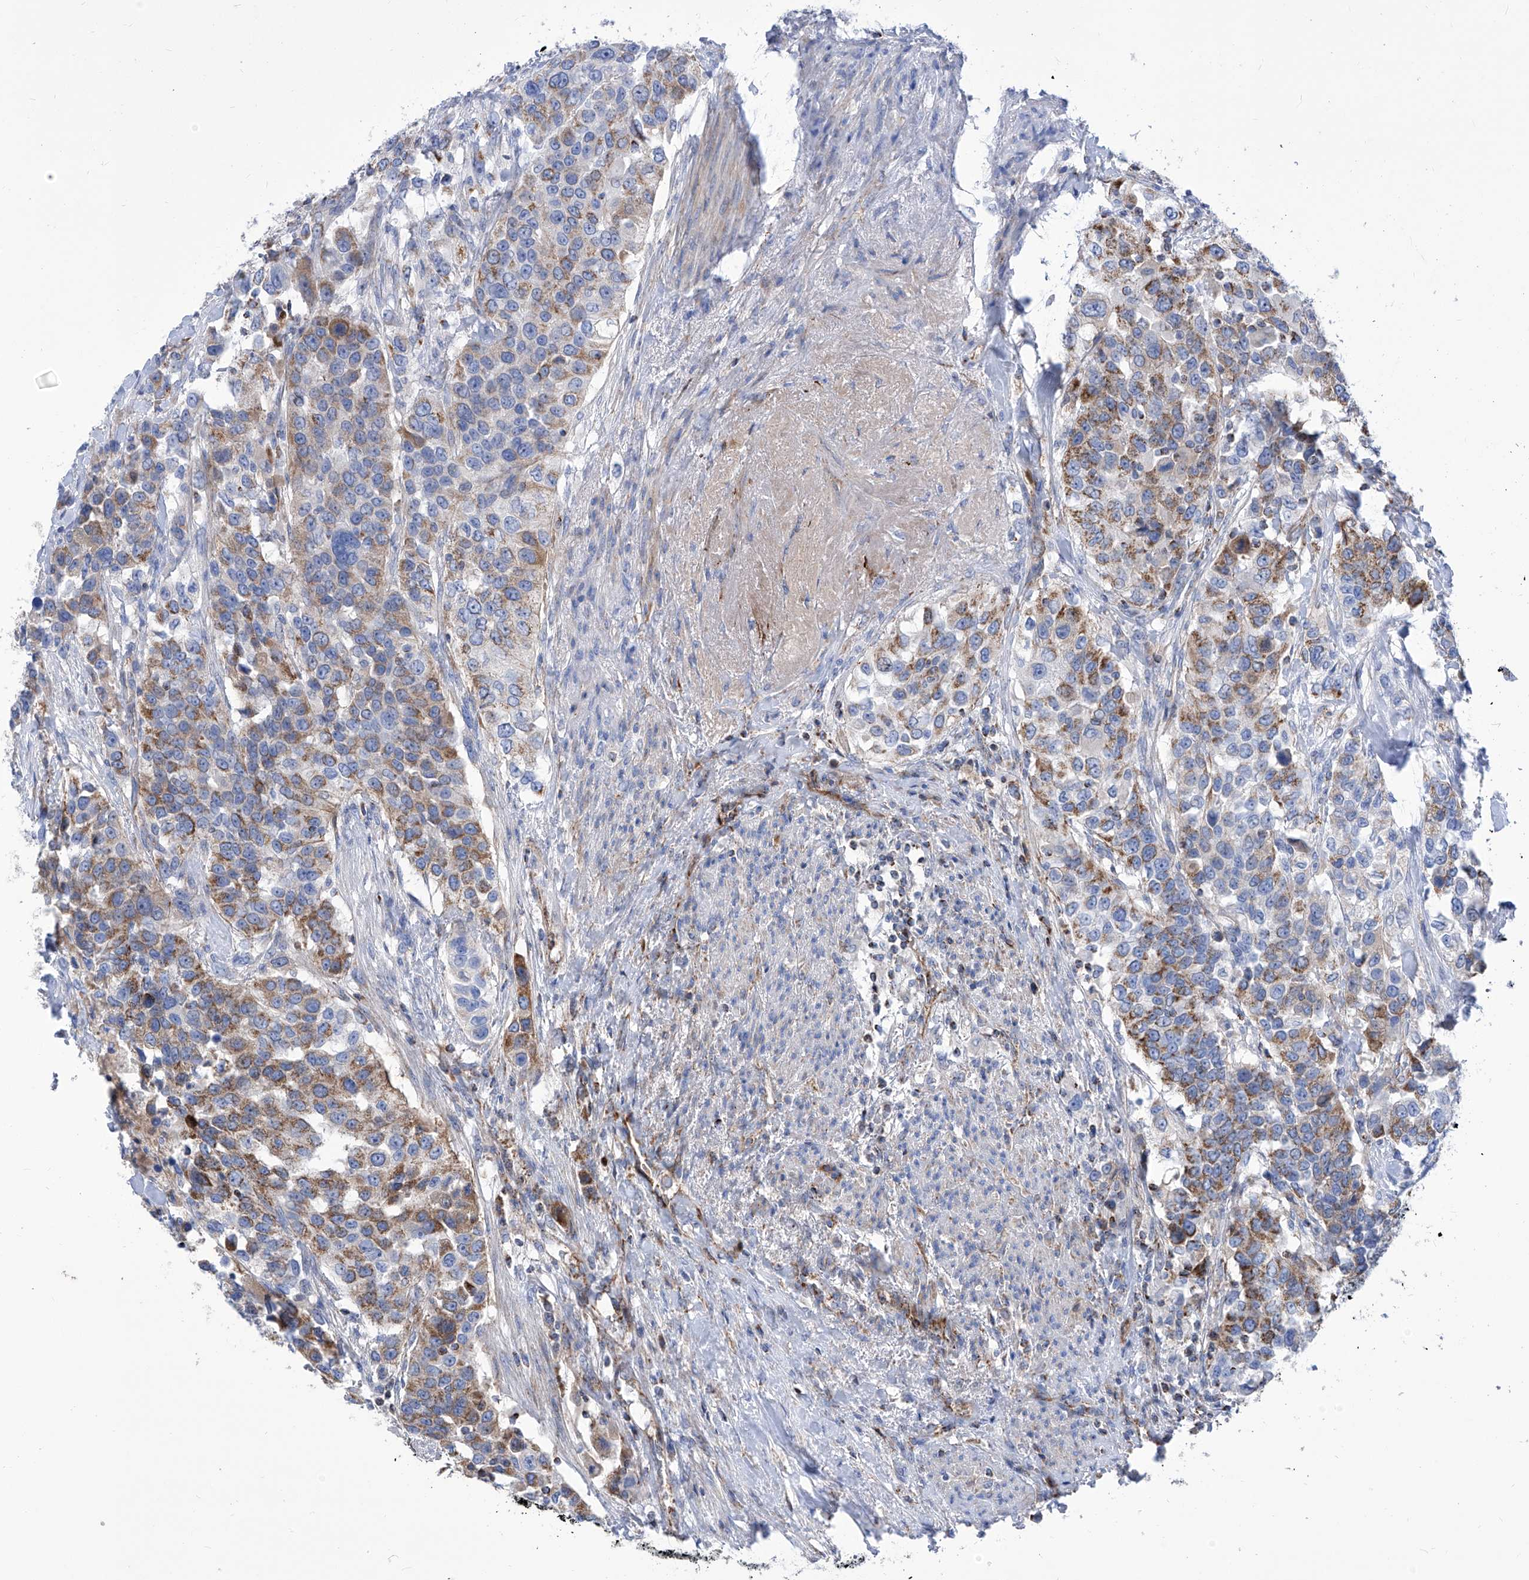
{"staining": {"intensity": "moderate", "quantity": ">75%", "location": "cytoplasmic/membranous"}, "tissue": "urothelial cancer", "cell_type": "Tumor cells", "image_type": "cancer", "snomed": [{"axis": "morphology", "description": "Urothelial carcinoma, High grade"}, {"axis": "topography", "description": "Urinary bladder"}], "caption": "About >75% of tumor cells in human urothelial carcinoma (high-grade) show moderate cytoplasmic/membranous protein staining as visualized by brown immunohistochemical staining.", "gene": "SRBD1", "patient": {"sex": "female", "age": 80}}